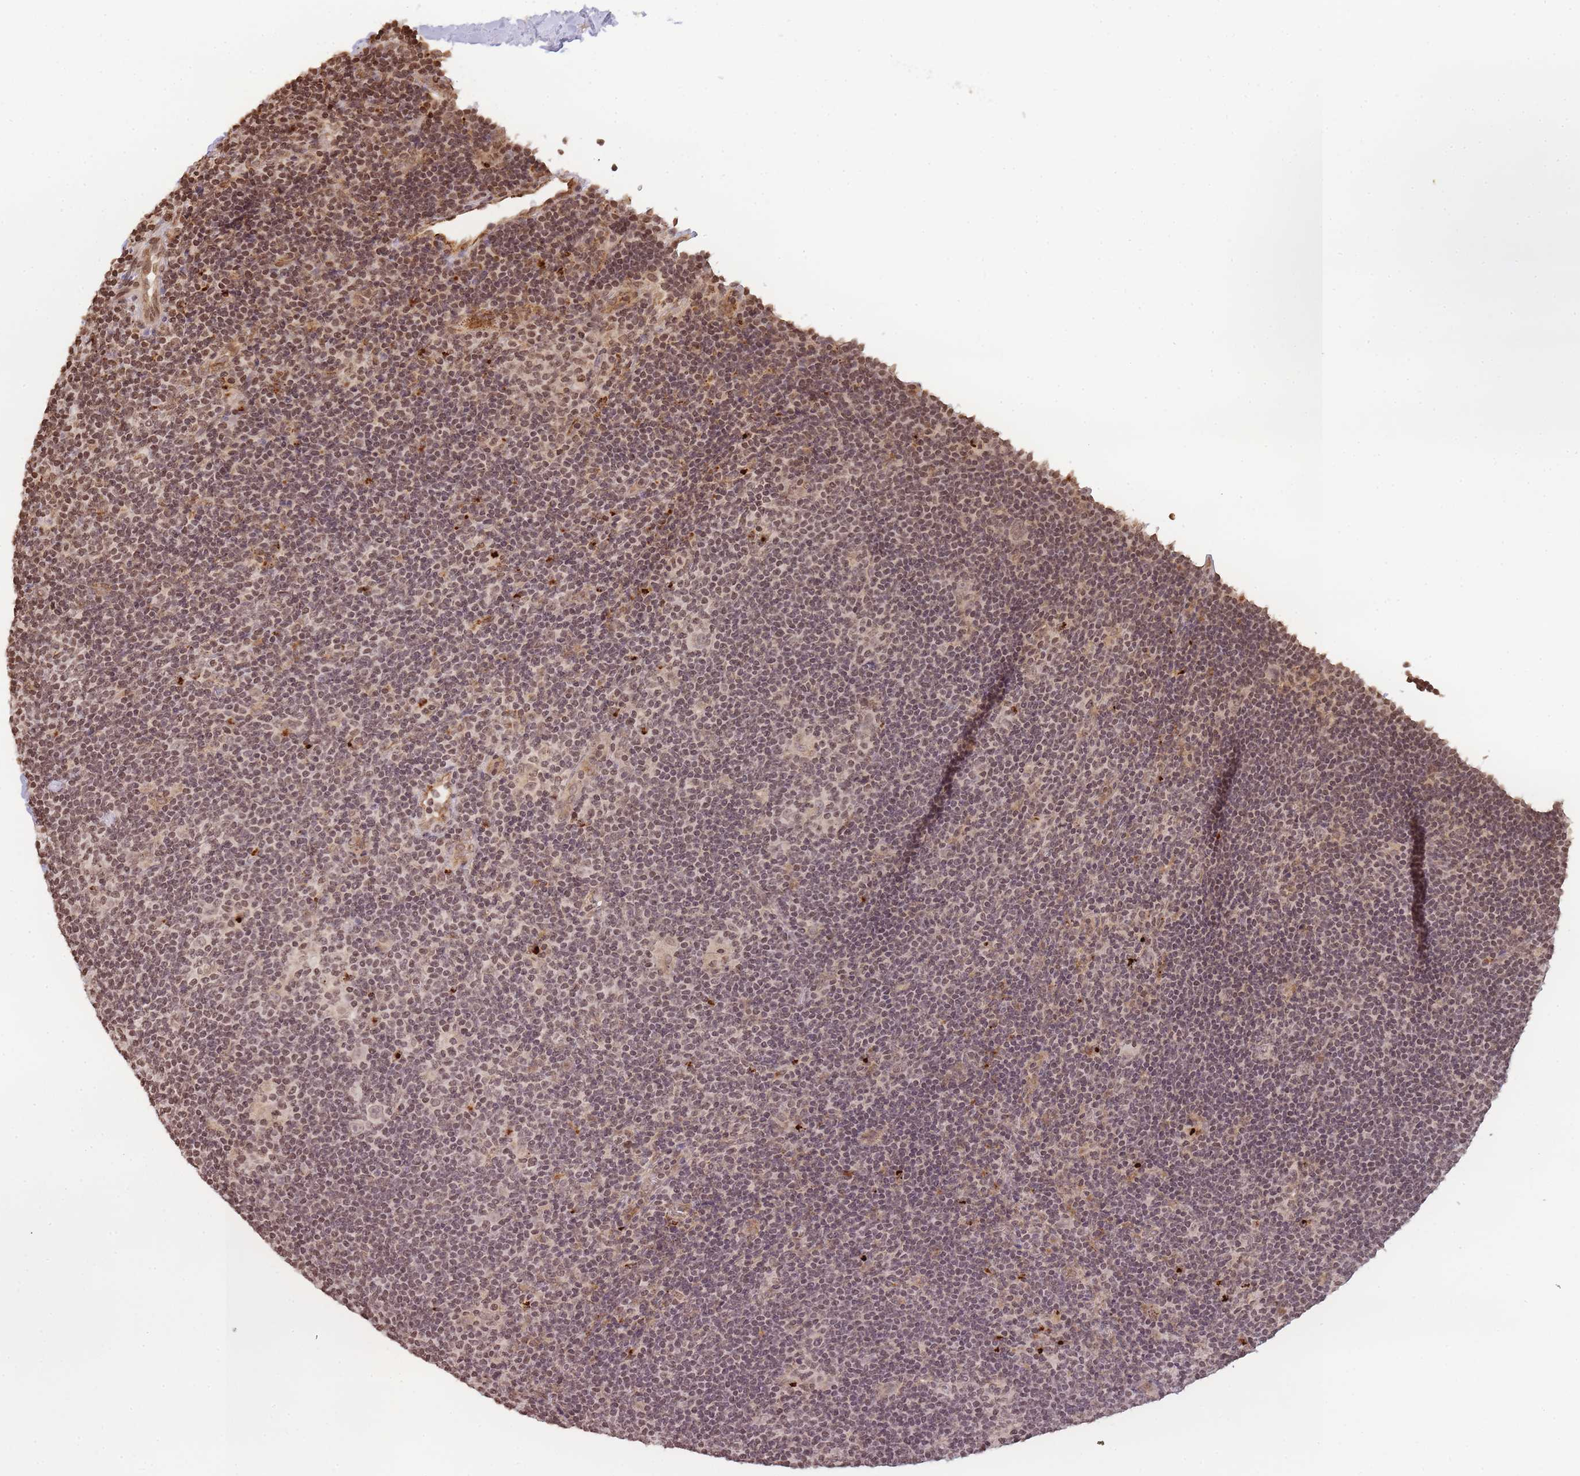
{"staining": {"intensity": "weak", "quantity": ">75%", "location": "nuclear"}, "tissue": "lymphoma", "cell_type": "Tumor cells", "image_type": "cancer", "snomed": [{"axis": "morphology", "description": "Hodgkin's disease, NOS"}, {"axis": "topography", "description": "Lymph node"}], "caption": "Lymphoma stained with DAB (3,3'-diaminobenzidine) IHC shows low levels of weak nuclear expression in approximately >75% of tumor cells.", "gene": "WWTR1", "patient": {"sex": "female", "age": 57}}